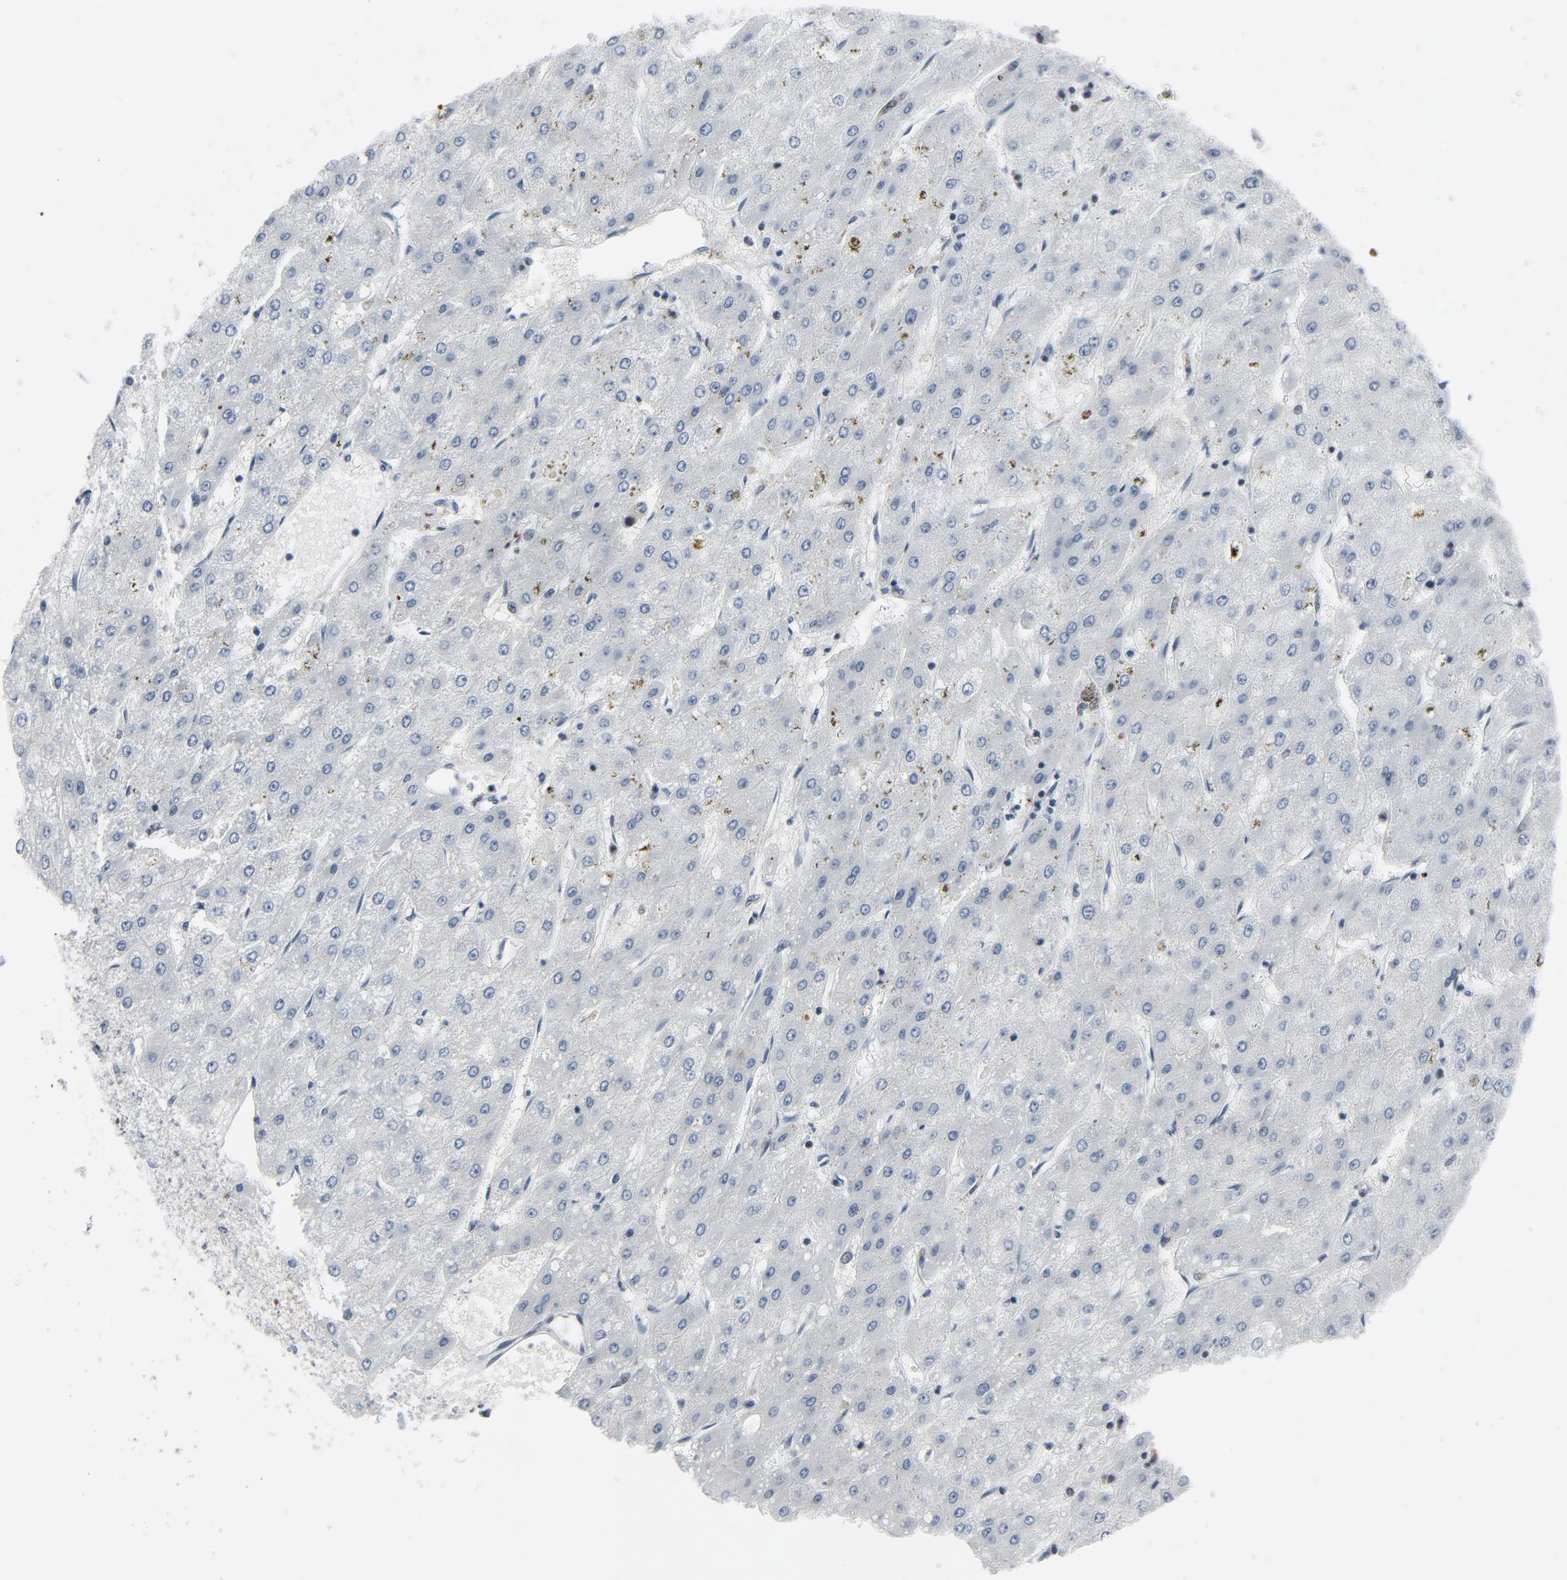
{"staining": {"intensity": "negative", "quantity": "none", "location": "none"}, "tissue": "liver cancer", "cell_type": "Tumor cells", "image_type": "cancer", "snomed": [{"axis": "morphology", "description": "Carcinoma, Hepatocellular, NOS"}, {"axis": "topography", "description": "Liver"}], "caption": "An IHC image of hepatocellular carcinoma (liver) is shown. There is no staining in tumor cells of hepatocellular carcinoma (liver). Brightfield microscopy of IHC stained with DAB (3,3'-diaminobenzidine) (brown) and hematoxylin (blue), captured at high magnification.", "gene": "STAT5A", "patient": {"sex": "female", "age": 52}}